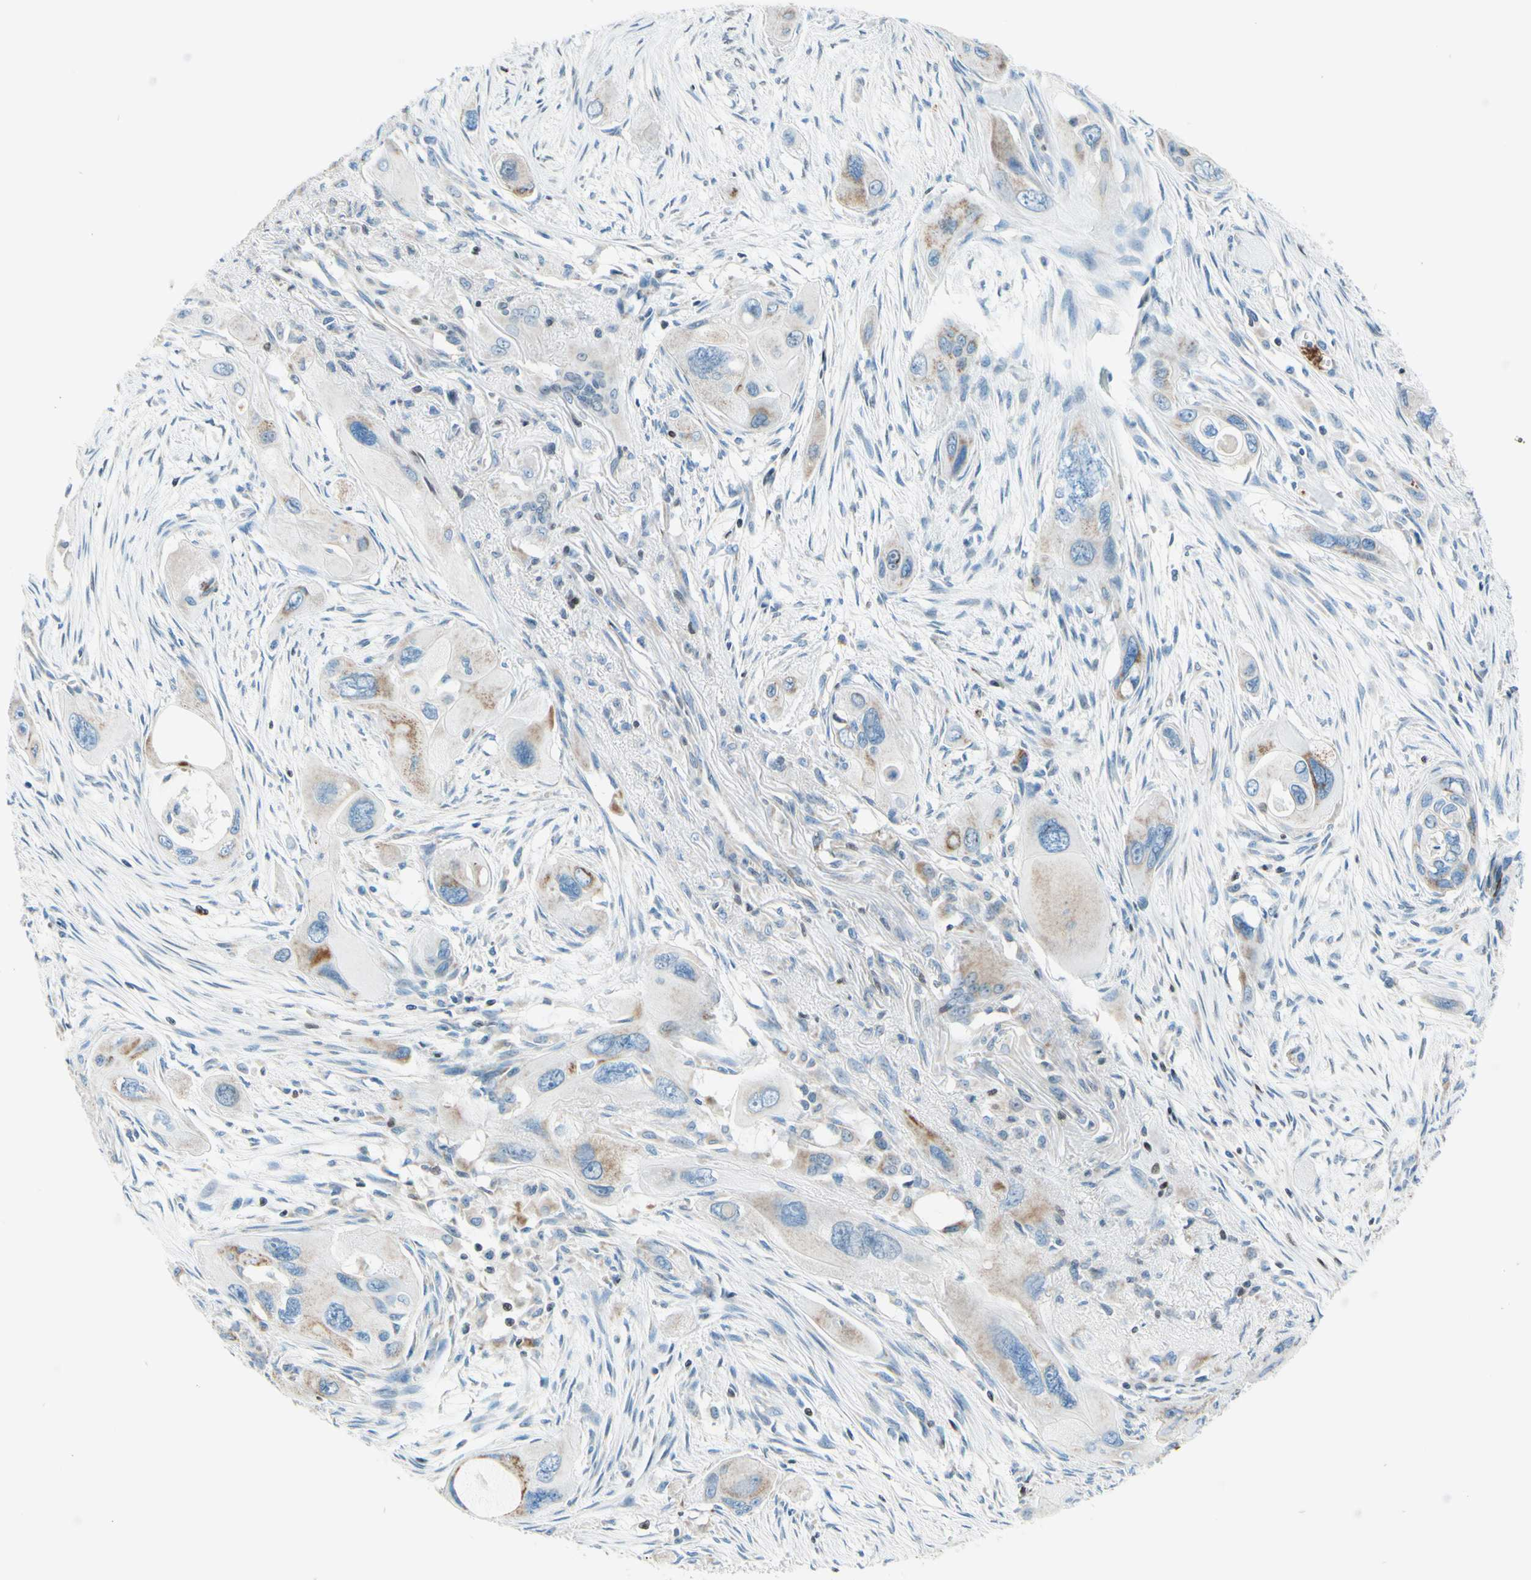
{"staining": {"intensity": "weak", "quantity": ">75%", "location": "cytoplasmic/membranous"}, "tissue": "pancreatic cancer", "cell_type": "Tumor cells", "image_type": "cancer", "snomed": [{"axis": "morphology", "description": "Adenocarcinoma, NOS"}, {"axis": "topography", "description": "Pancreas"}], "caption": "Tumor cells display low levels of weak cytoplasmic/membranous staining in approximately >75% of cells in human pancreatic cancer (adenocarcinoma).", "gene": "CBX7", "patient": {"sex": "male", "age": 73}}